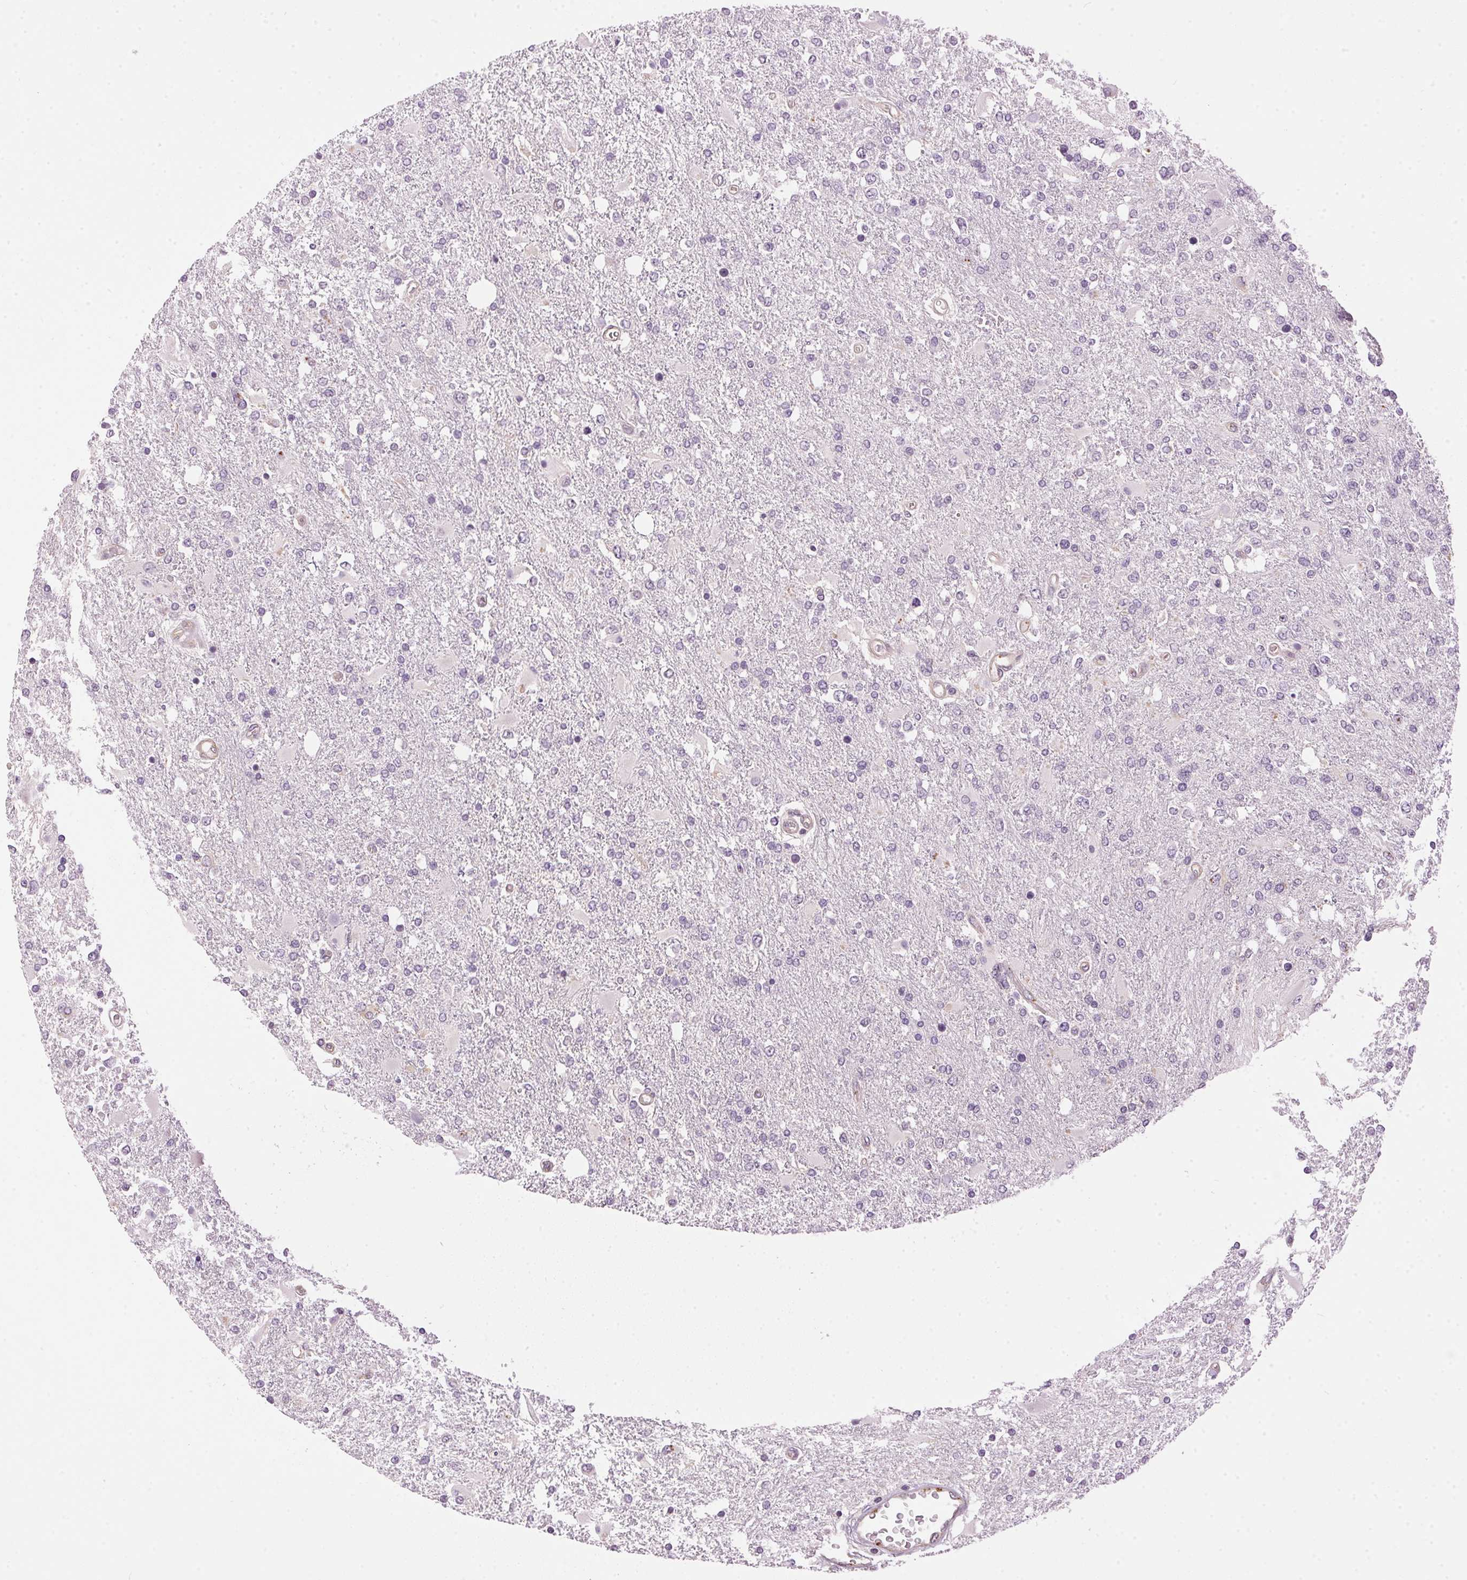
{"staining": {"intensity": "negative", "quantity": "none", "location": "none"}, "tissue": "glioma", "cell_type": "Tumor cells", "image_type": "cancer", "snomed": [{"axis": "morphology", "description": "Glioma, malignant, High grade"}, {"axis": "topography", "description": "Cerebral cortex"}], "caption": "Glioma was stained to show a protein in brown. There is no significant positivity in tumor cells.", "gene": "GOLPH3", "patient": {"sex": "male", "age": 79}}